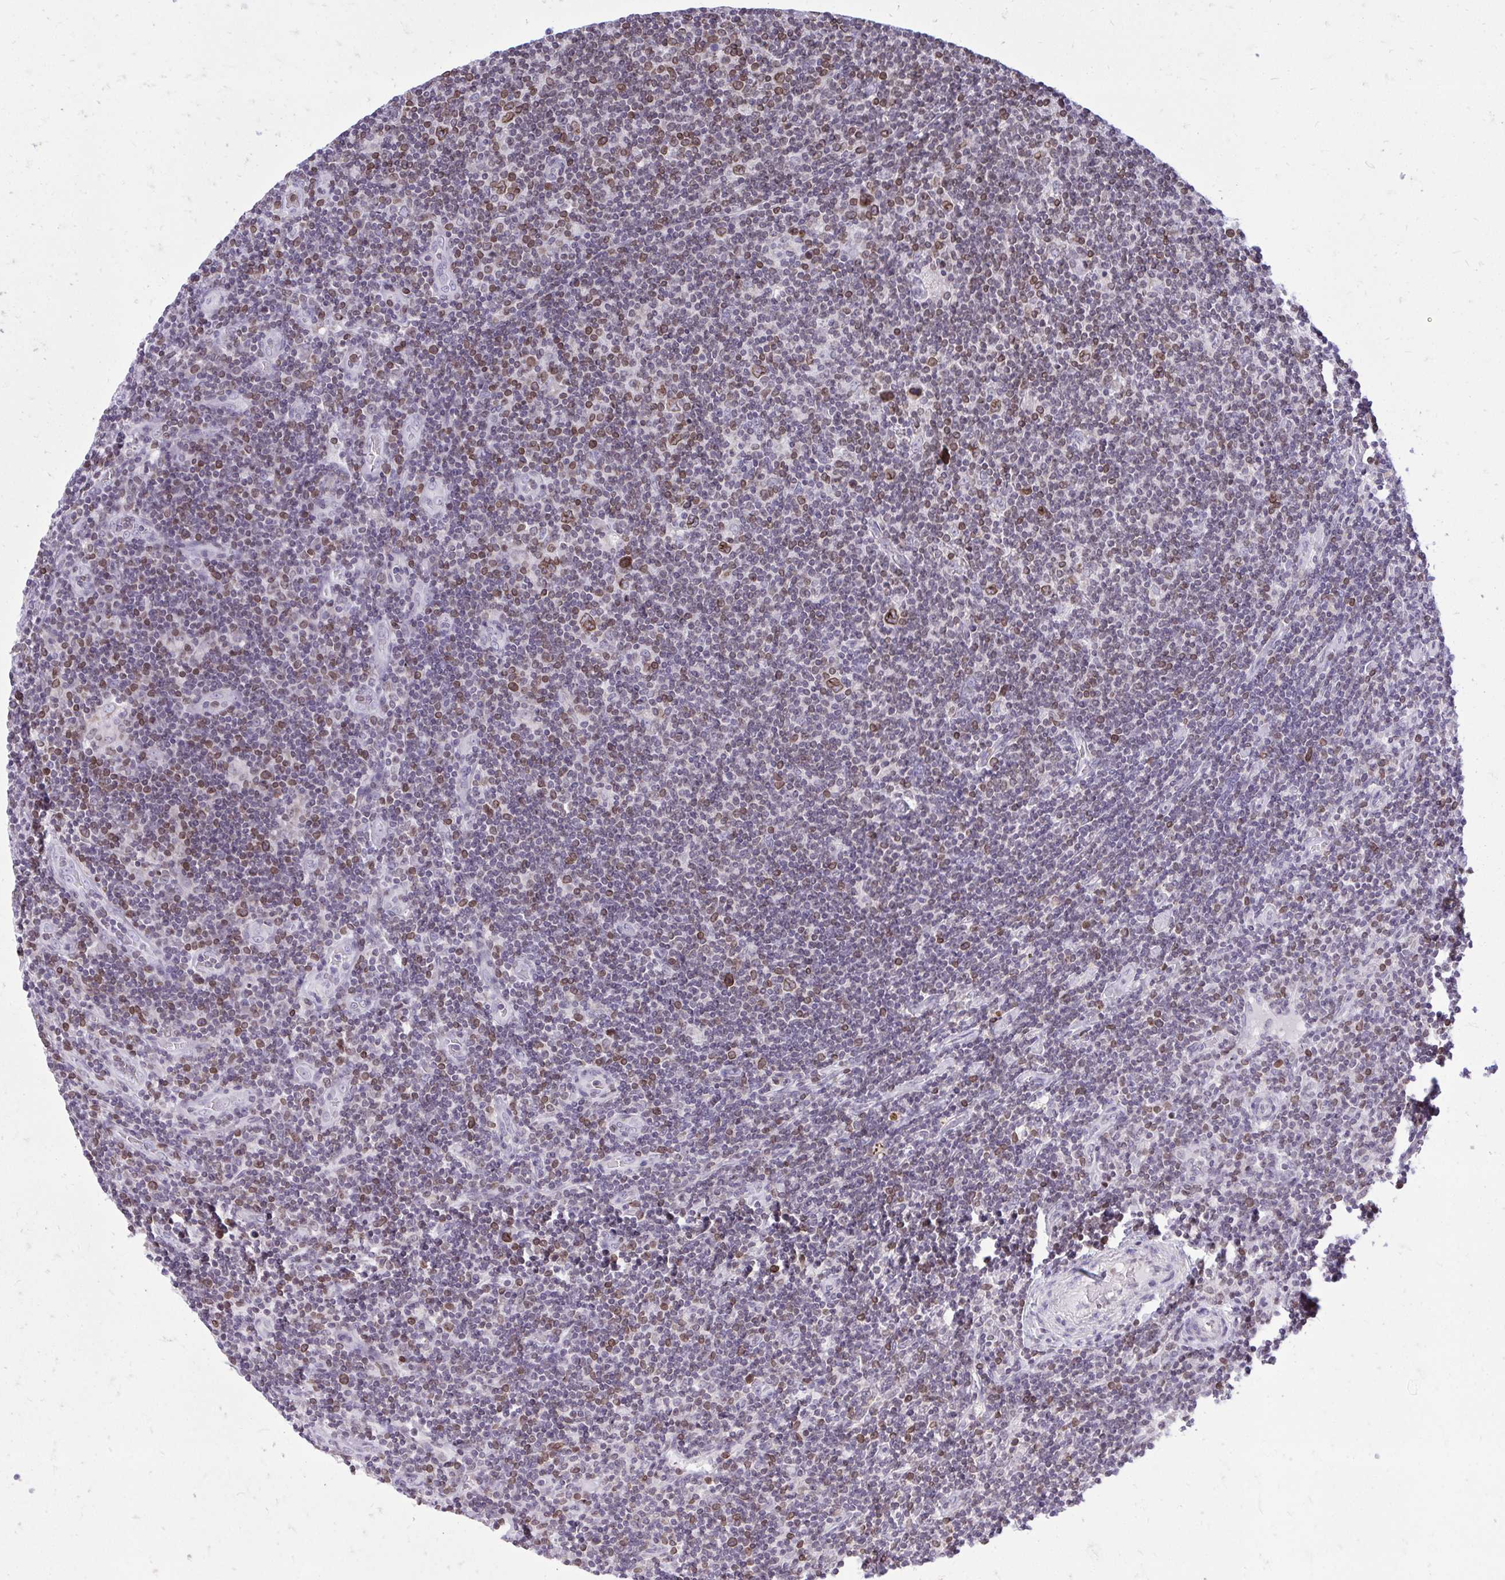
{"staining": {"intensity": "moderate", "quantity": "<25%", "location": "cytoplasmic/membranous,nuclear"}, "tissue": "lymphoma", "cell_type": "Tumor cells", "image_type": "cancer", "snomed": [{"axis": "morphology", "description": "Hodgkin's disease, NOS"}, {"axis": "topography", "description": "Lymph node"}], "caption": "Lymphoma was stained to show a protein in brown. There is low levels of moderate cytoplasmic/membranous and nuclear positivity in approximately <25% of tumor cells. (DAB (3,3'-diaminobenzidine) = brown stain, brightfield microscopy at high magnification).", "gene": "RPS6KA2", "patient": {"sex": "male", "age": 40}}